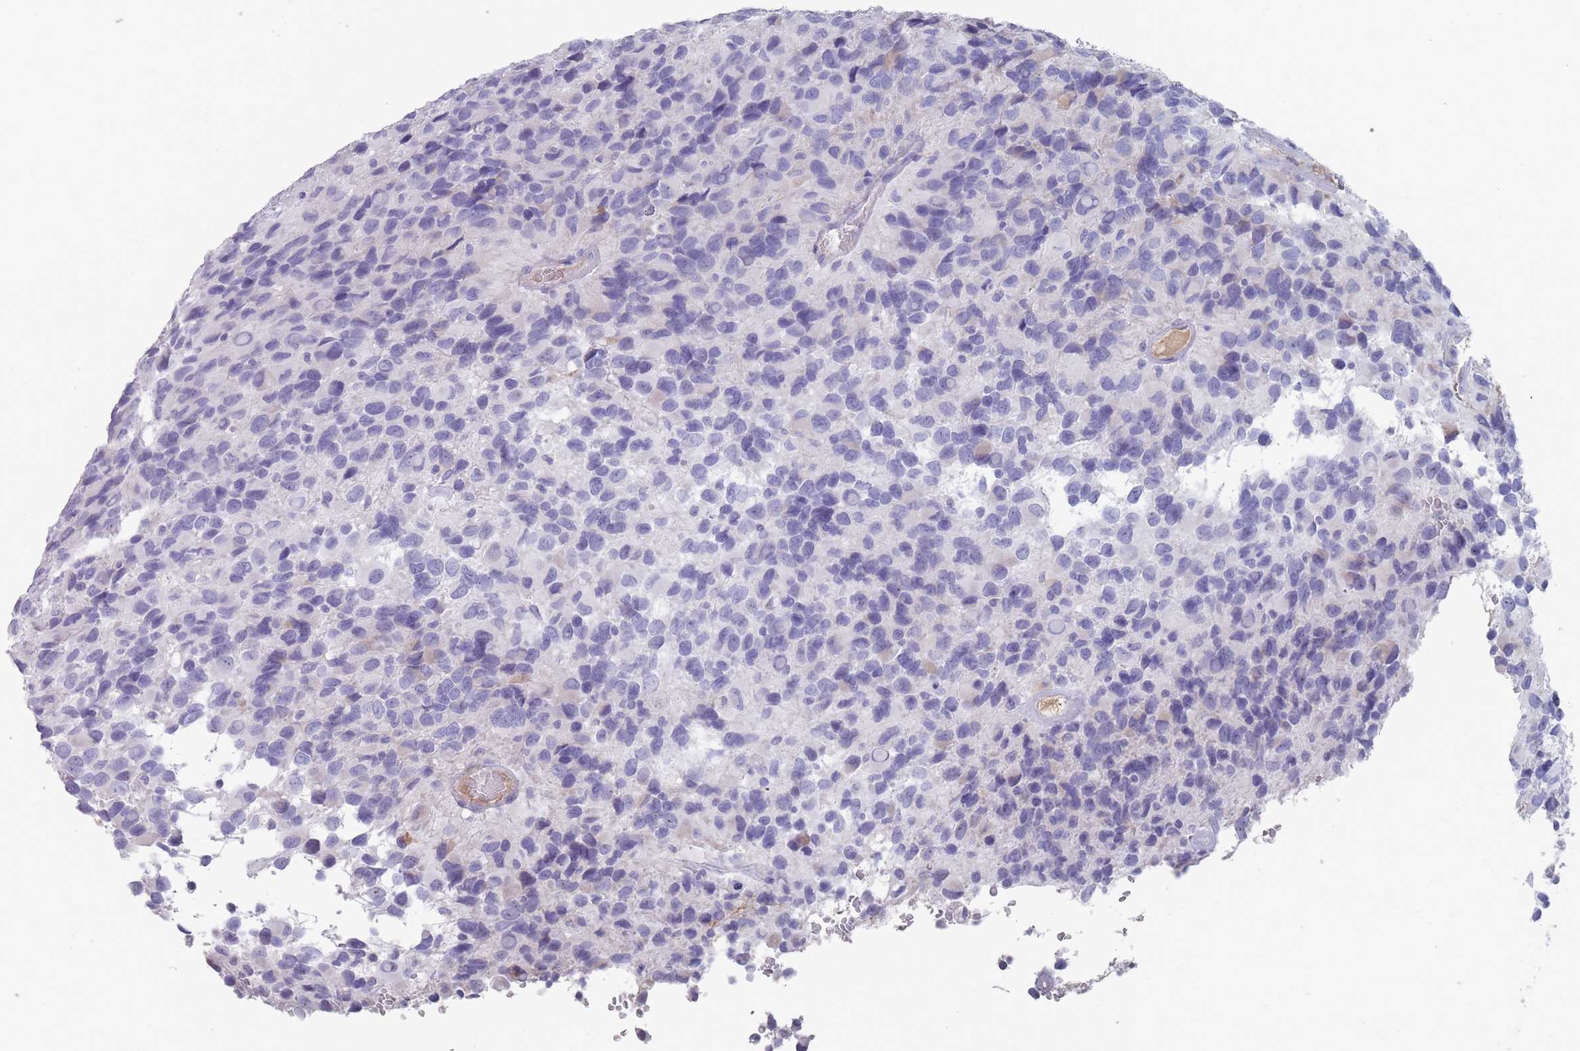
{"staining": {"intensity": "negative", "quantity": "none", "location": "none"}, "tissue": "glioma", "cell_type": "Tumor cells", "image_type": "cancer", "snomed": [{"axis": "morphology", "description": "Glioma, malignant, High grade"}, {"axis": "topography", "description": "Brain"}], "caption": "The histopathology image reveals no staining of tumor cells in malignant glioma (high-grade).", "gene": "ST8SIA5", "patient": {"sex": "male", "age": 77}}